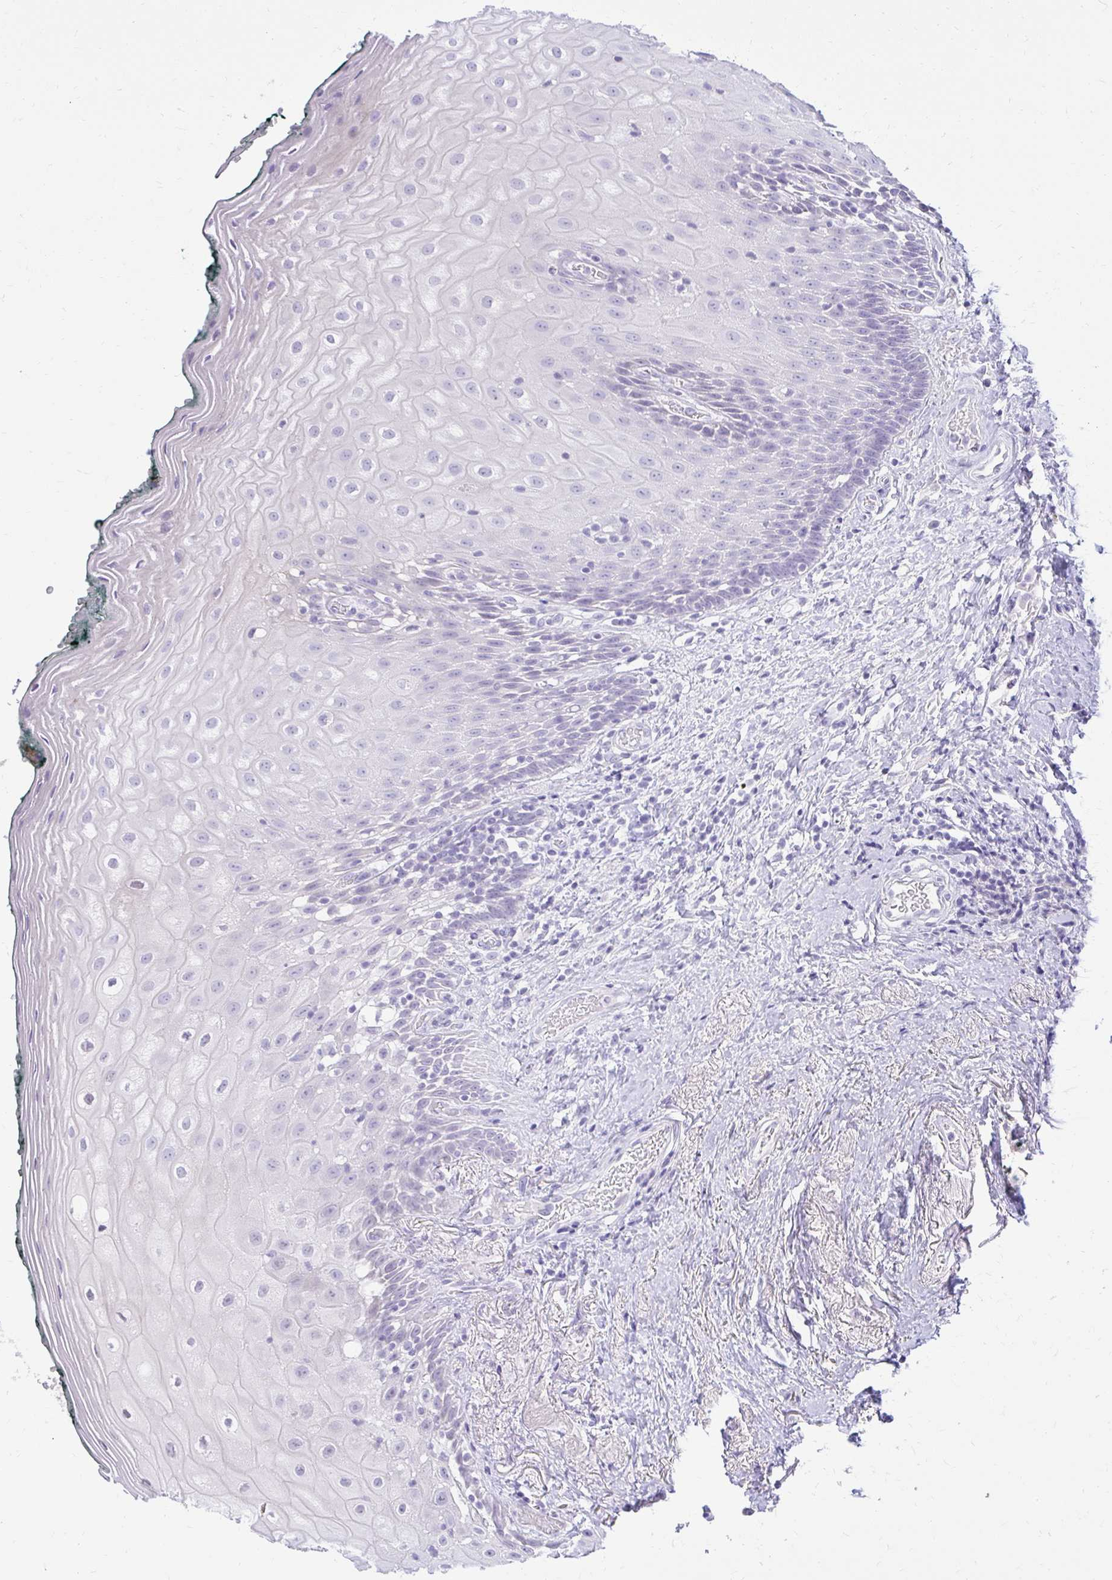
{"staining": {"intensity": "negative", "quantity": "none", "location": "none"}, "tissue": "oral mucosa", "cell_type": "Squamous epithelial cells", "image_type": "normal", "snomed": [{"axis": "morphology", "description": "Normal tissue, NOS"}, {"axis": "morphology", "description": "Squamous cell carcinoma, NOS"}, {"axis": "topography", "description": "Oral tissue"}, {"axis": "topography", "description": "Head-Neck"}], "caption": "Immunohistochemical staining of benign human oral mucosa reveals no significant expression in squamous epithelial cells. Brightfield microscopy of immunohistochemistry stained with DAB (3,3'-diaminobenzidine) (brown) and hematoxylin (blue), captured at high magnification.", "gene": "PRAP1", "patient": {"sex": "male", "age": 64}}